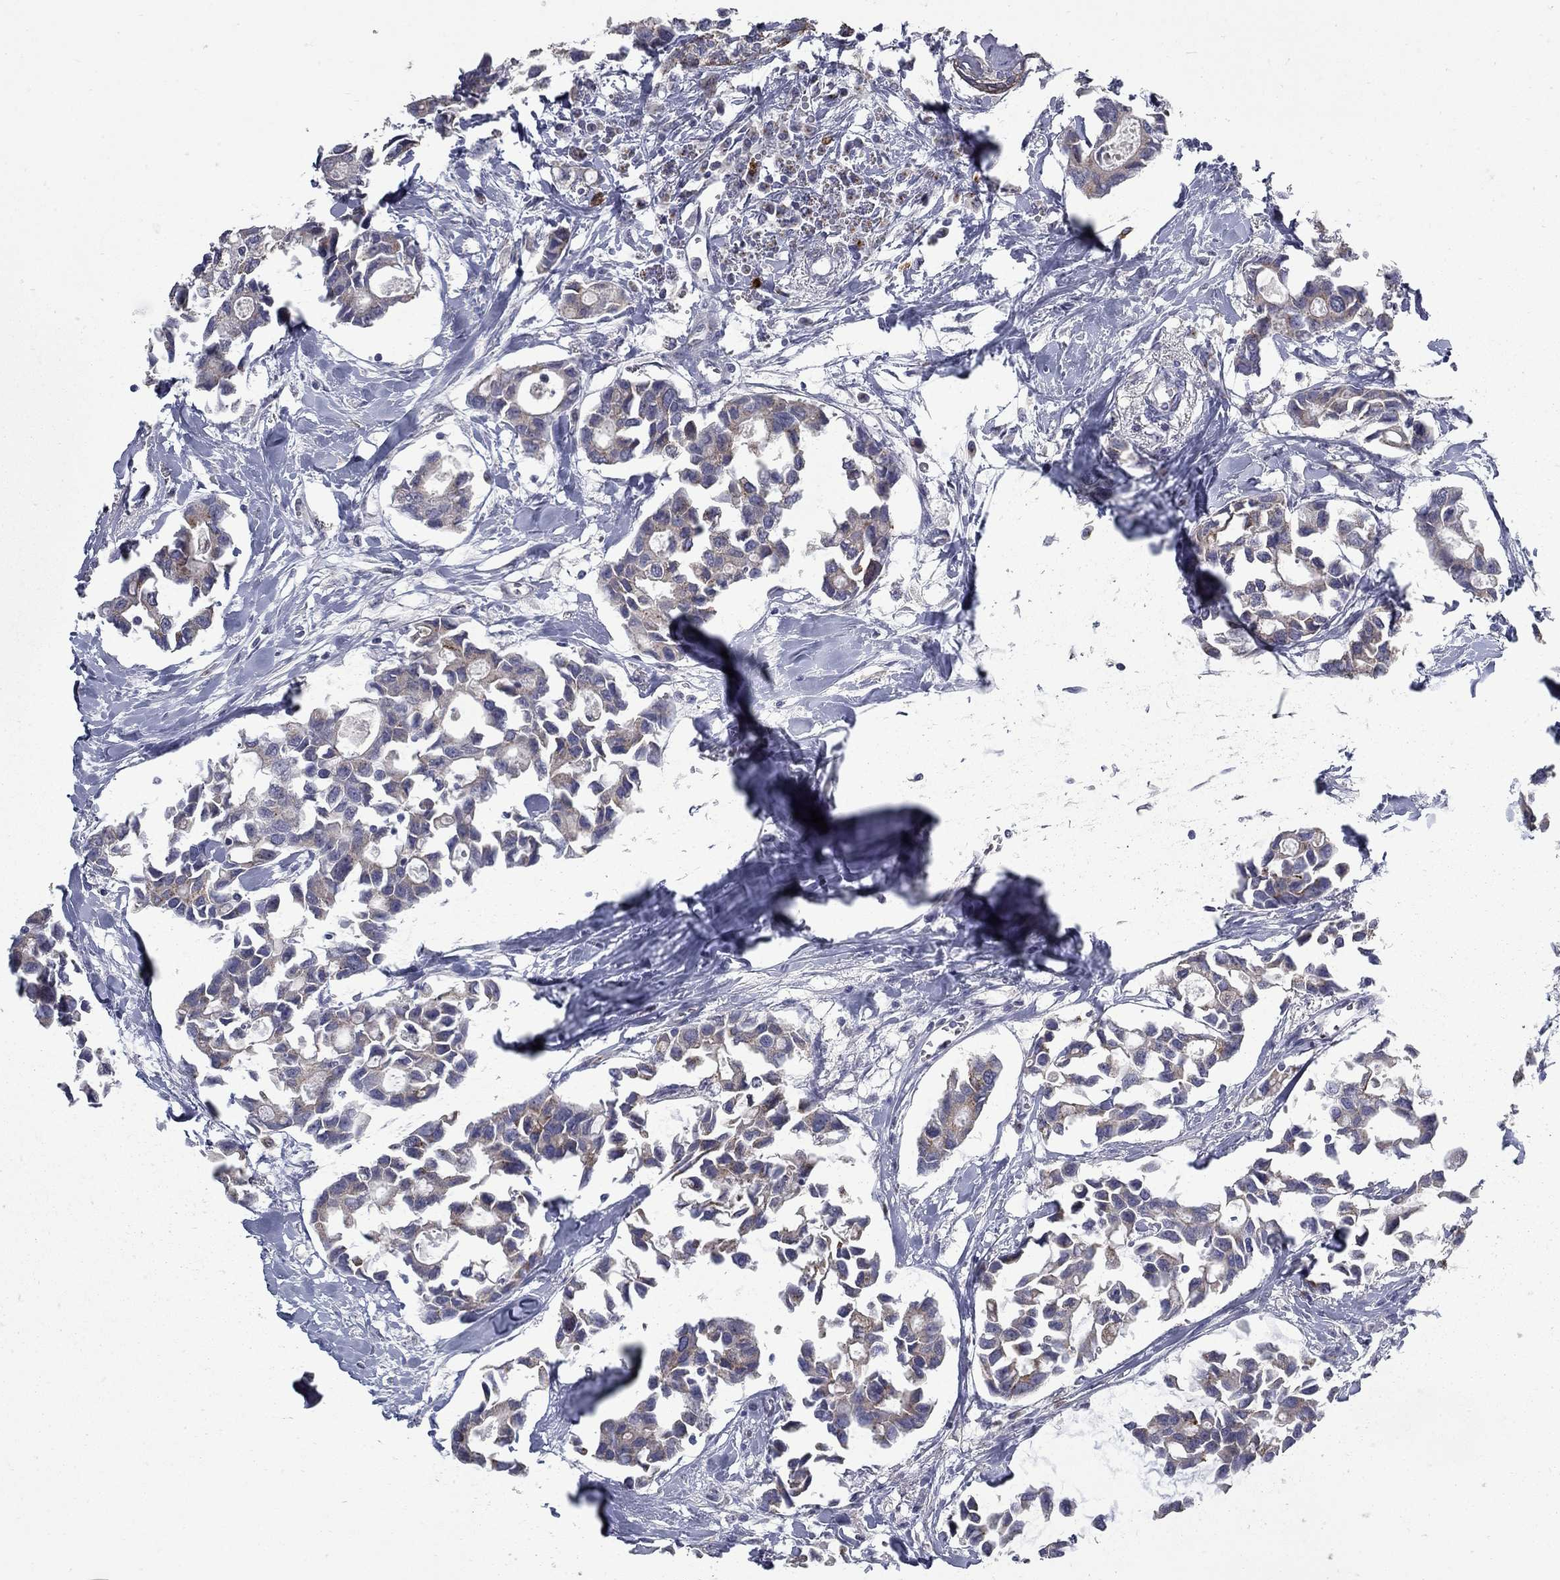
{"staining": {"intensity": "moderate", "quantity": ">75%", "location": "cytoplasmic/membranous"}, "tissue": "breast cancer", "cell_type": "Tumor cells", "image_type": "cancer", "snomed": [{"axis": "morphology", "description": "Duct carcinoma"}, {"axis": "topography", "description": "Breast"}], "caption": "Tumor cells exhibit medium levels of moderate cytoplasmic/membranous positivity in approximately >75% of cells in breast cancer.", "gene": "KIAA0319L", "patient": {"sex": "female", "age": 83}}